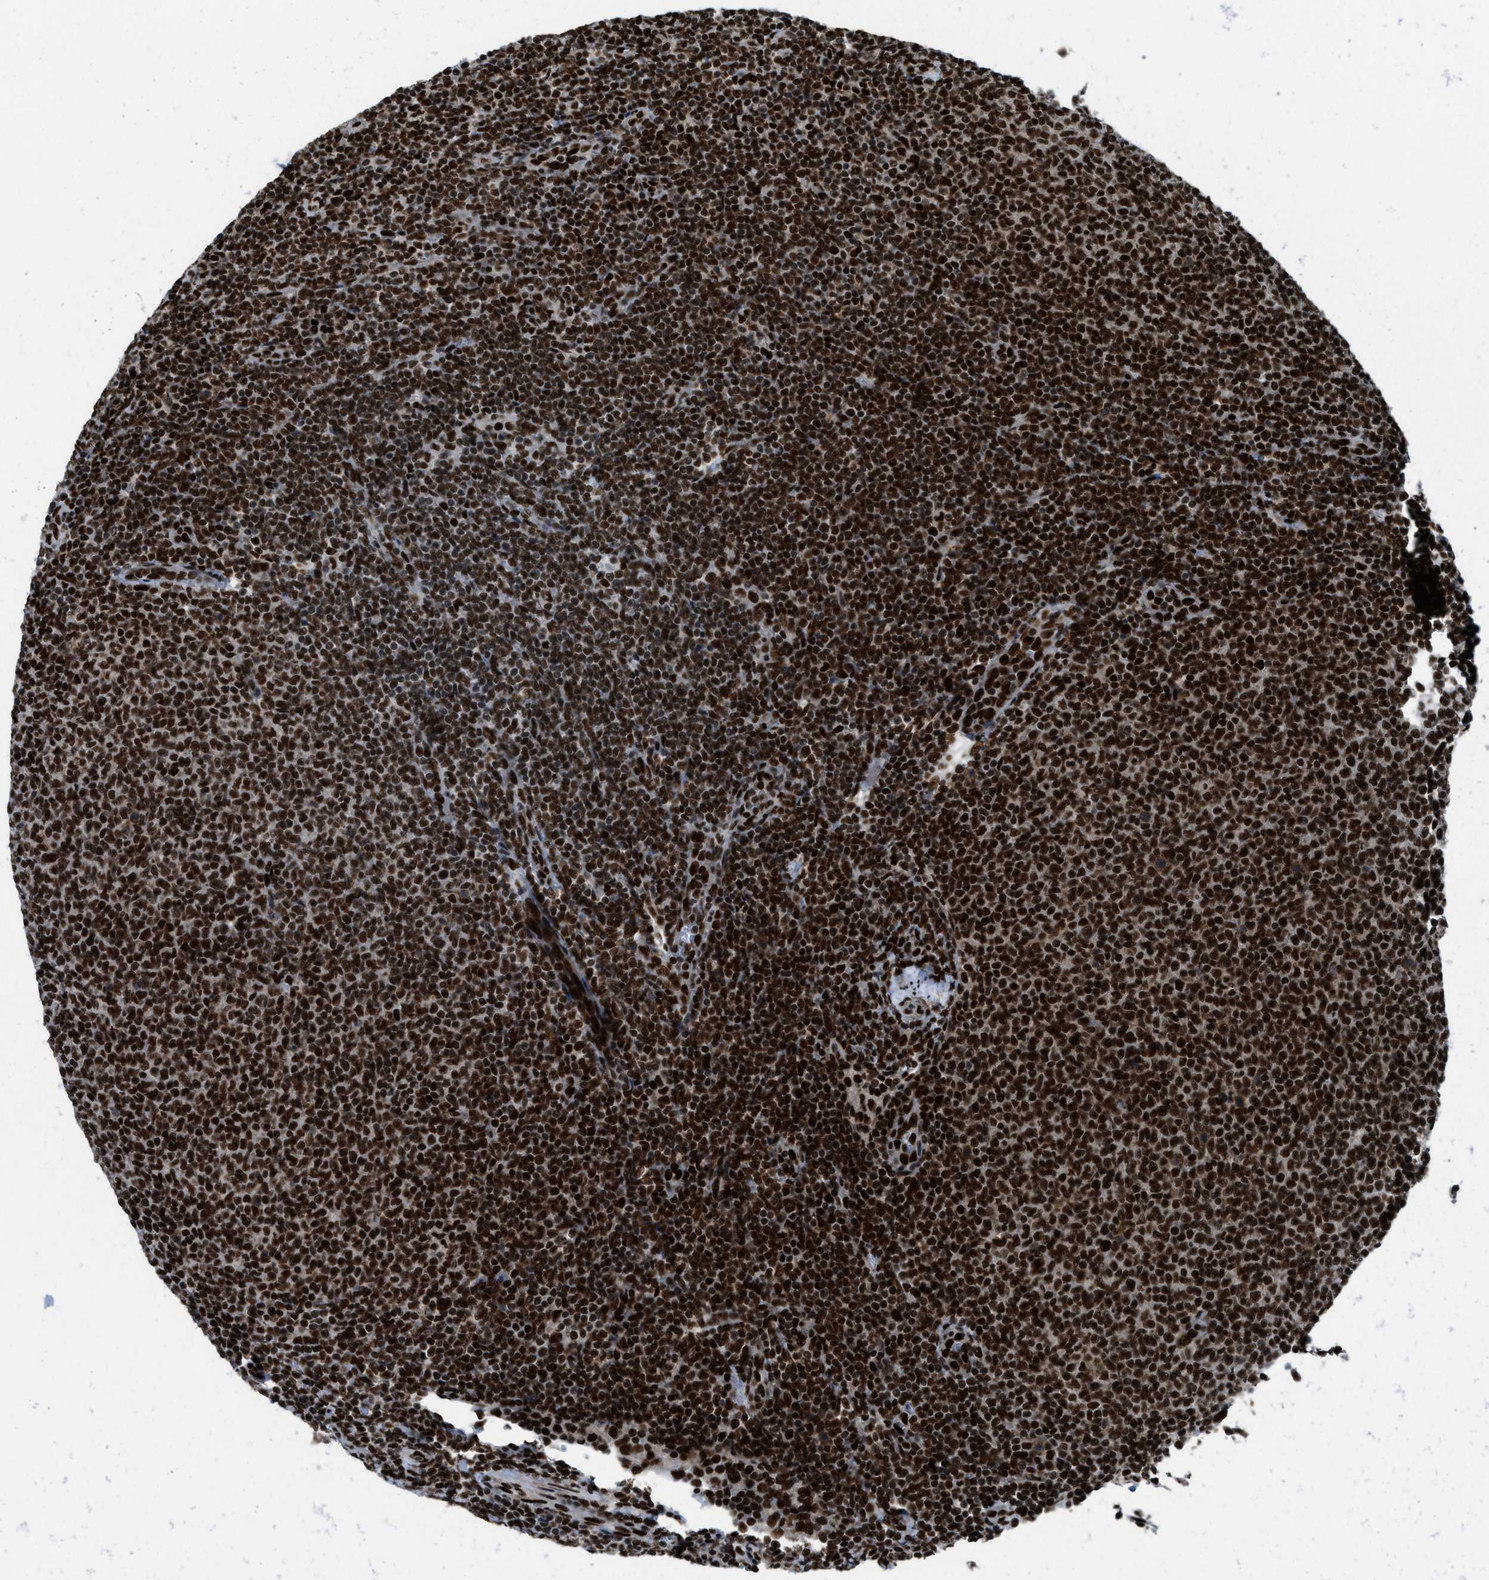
{"staining": {"intensity": "strong", "quantity": ">75%", "location": "nuclear"}, "tissue": "lymphoma", "cell_type": "Tumor cells", "image_type": "cancer", "snomed": [{"axis": "morphology", "description": "Malignant lymphoma, non-Hodgkin's type, Low grade"}, {"axis": "topography", "description": "Lymph node"}], "caption": "Immunohistochemical staining of human low-grade malignant lymphoma, non-Hodgkin's type reveals strong nuclear protein positivity in approximately >75% of tumor cells.", "gene": "RFX5", "patient": {"sex": "male", "age": 66}}